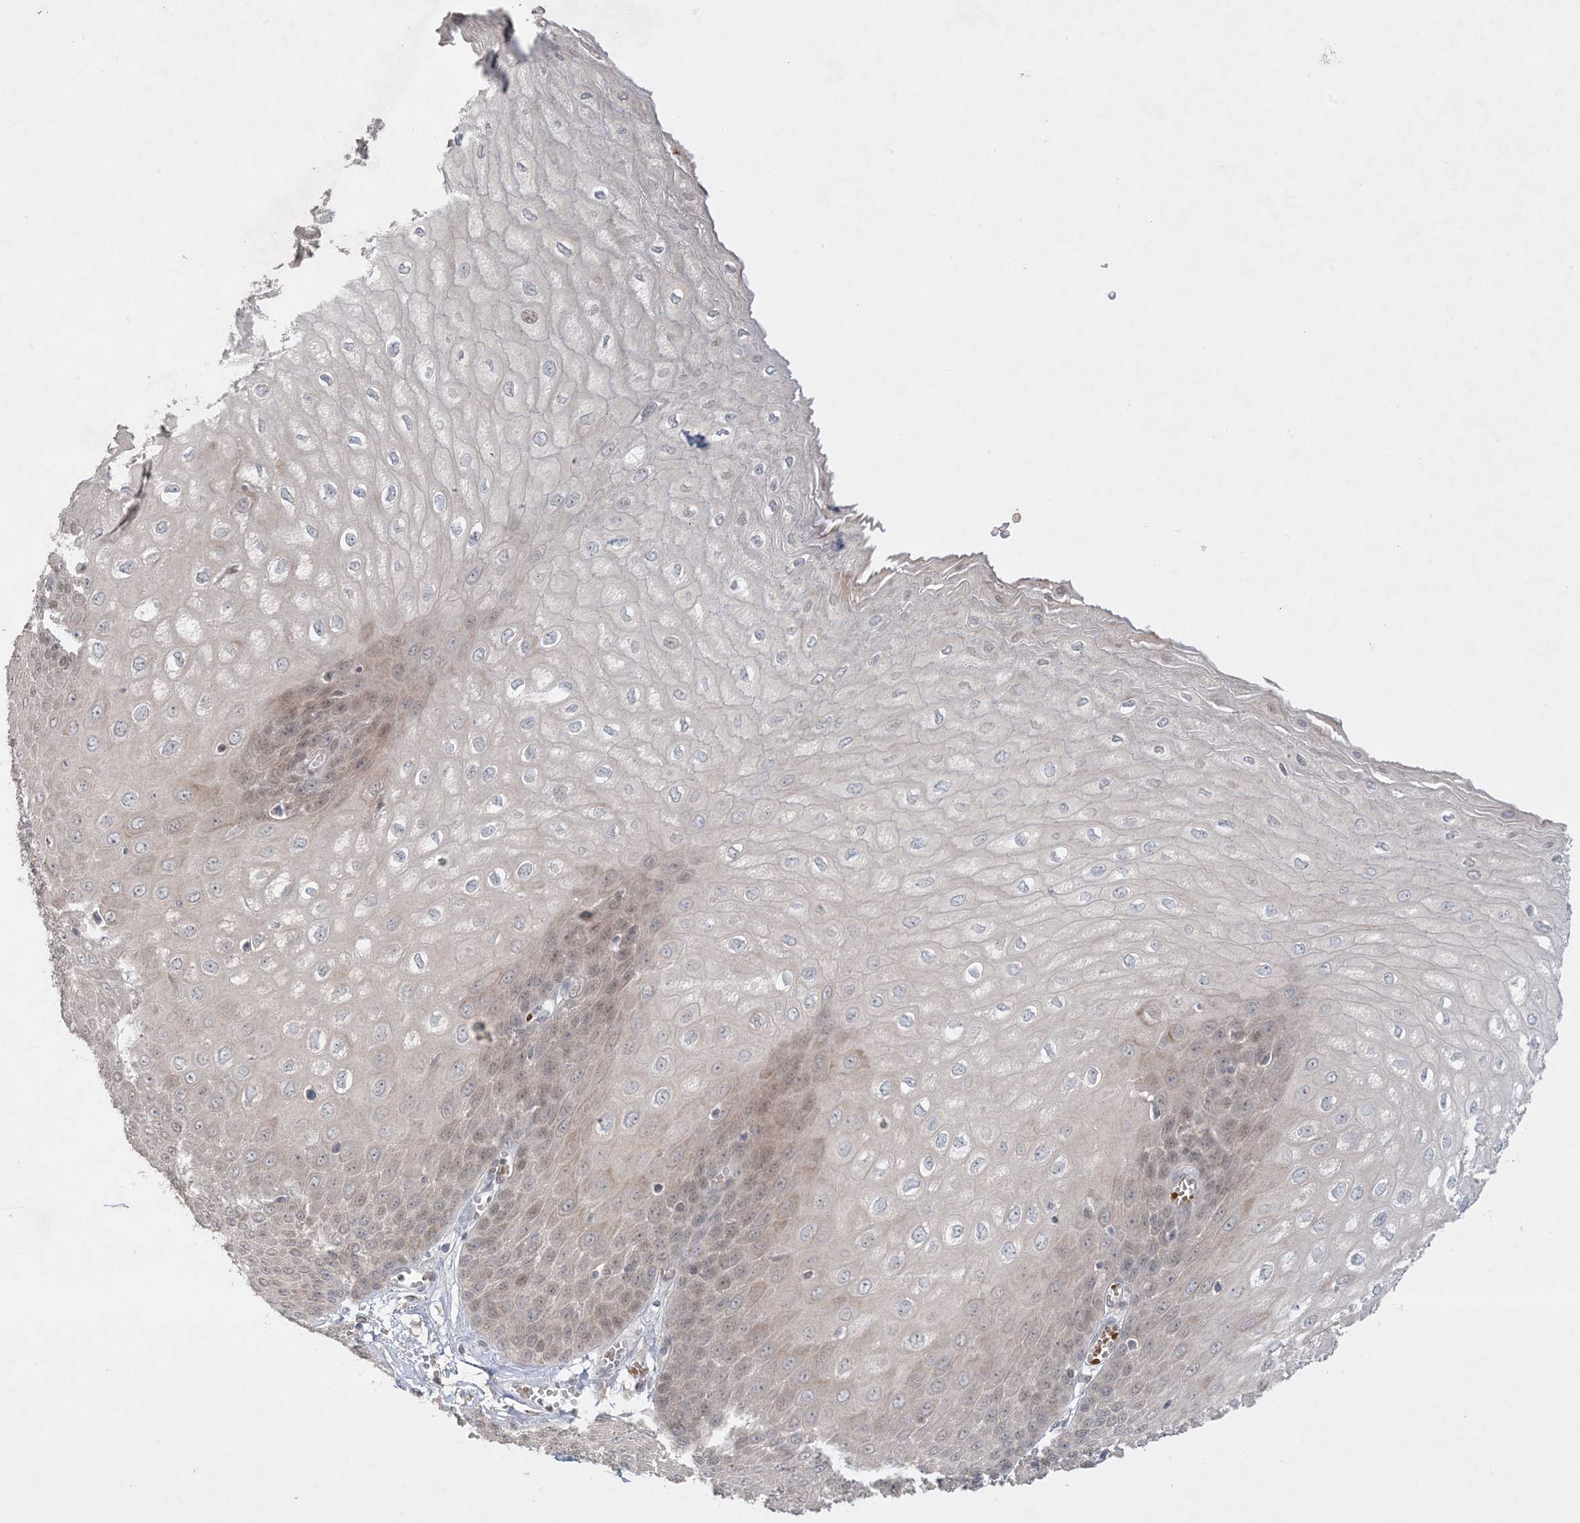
{"staining": {"intensity": "moderate", "quantity": "25%-75%", "location": "cytoplasmic/membranous,nuclear"}, "tissue": "esophagus", "cell_type": "Squamous epithelial cells", "image_type": "normal", "snomed": [{"axis": "morphology", "description": "Normal tissue, NOS"}, {"axis": "topography", "description": "Esophagus"}], "caption": "Moderate cytoplasmic/membranous,nuclear positivity is appreciated in about 25%-75% of squamous epithelial cells in normal esophagus.", "gene": "MMGT1", "patient": {"sex": "male", "age": 60}}